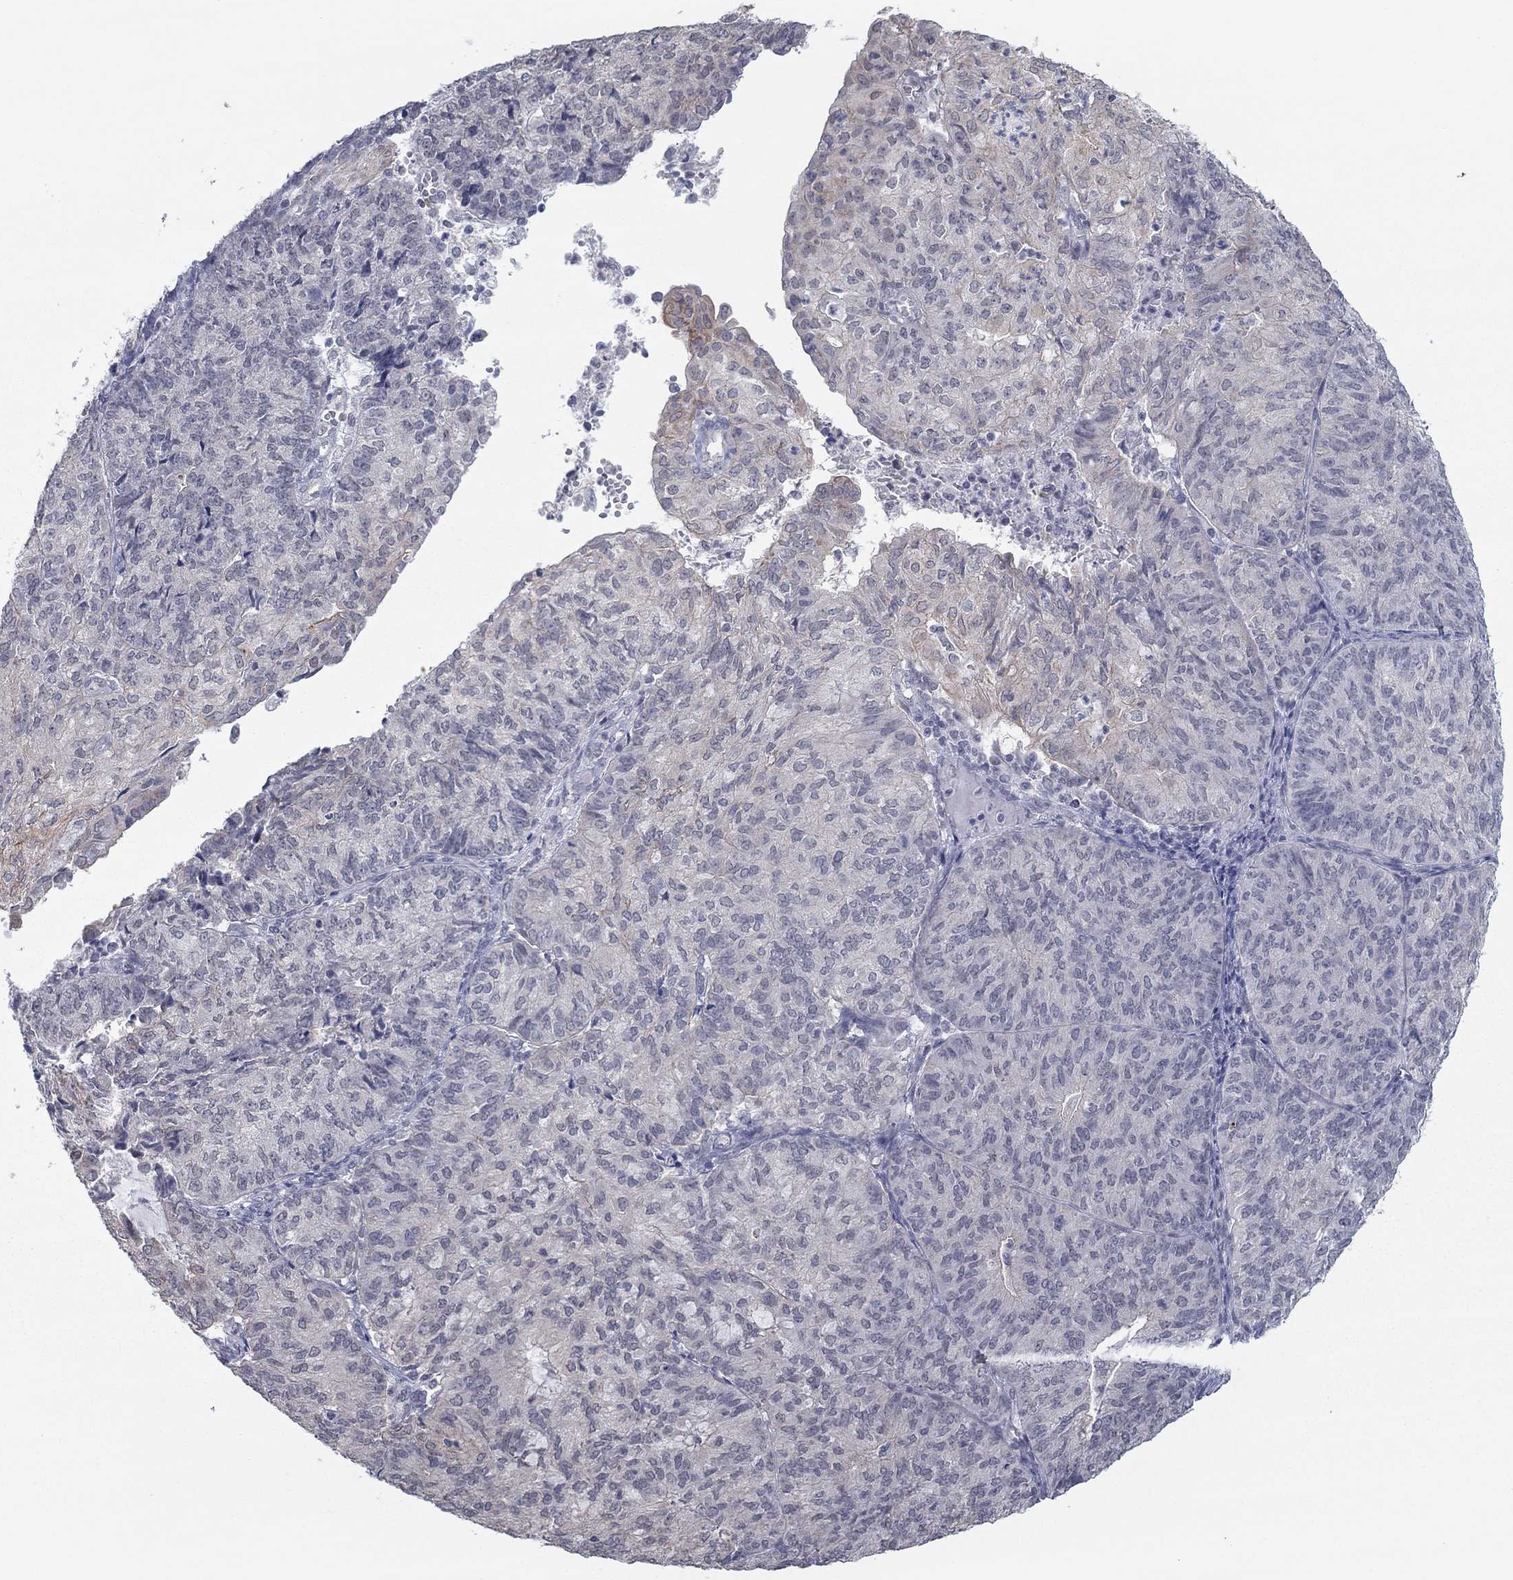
{"staining": {"intensity": "moderate", "quantity": "<25%", "location": "cytoplasmic/membranous"}, "tissue": "endometrial cancer", "cell_type": "Tumor cells", "image_type": "cancer", "snomed": [{"axis": "morphology", "description": "Adenocarcinoma, NOS"}, {"axis": "topography", "description": "Endometrium"}], "caption": "The image reveals staining of endometrial adenocarcinoma, revealing moderate cytoplasmic/membranous protein expression (brown color) within tumor cells.", "gene": "SLC22A2", "patient": {"sex": "female", "age": 82}}